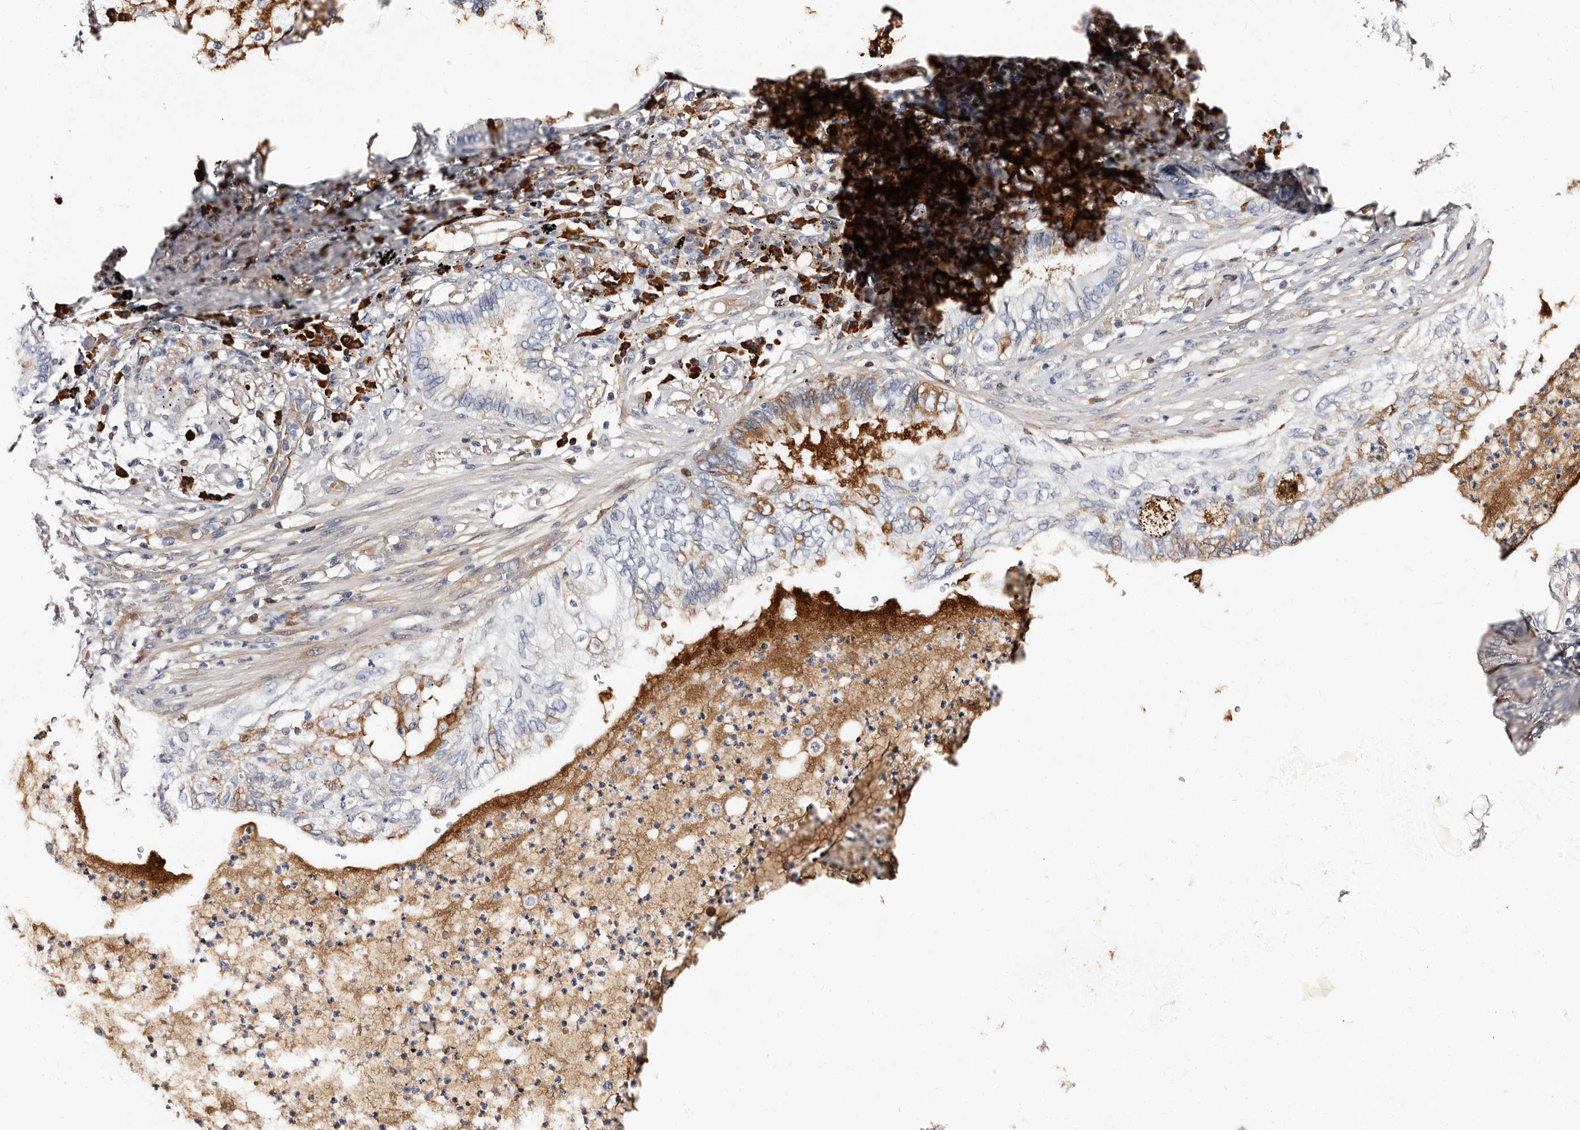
{"staining": {"intensity": "moderate", "quantity": "<25%", "location": "cytoplasmic/membranous"}, "tissue": "lung cancer", "cell_type": "Tumor cells", "image_type": "cancer", "snomed": [{"axis": "morphology", "description": "Normal tissue, NOS"}, {"axis": "morphology", "description": "Adenocarcinoma, NOS"}, {"axis": "topography", "description": "Bronchus"}, {"axis": "topography", "description": "Lung"}], "caption": "A low amount of moderate cytoplasmic/membranous positivity is seen in approximately <25% of tumor cells in lung cancer (adenocarcinoma) tissue.", "gene": "TBC1D22B", "patient": {"sex": "female", "age": 70}}